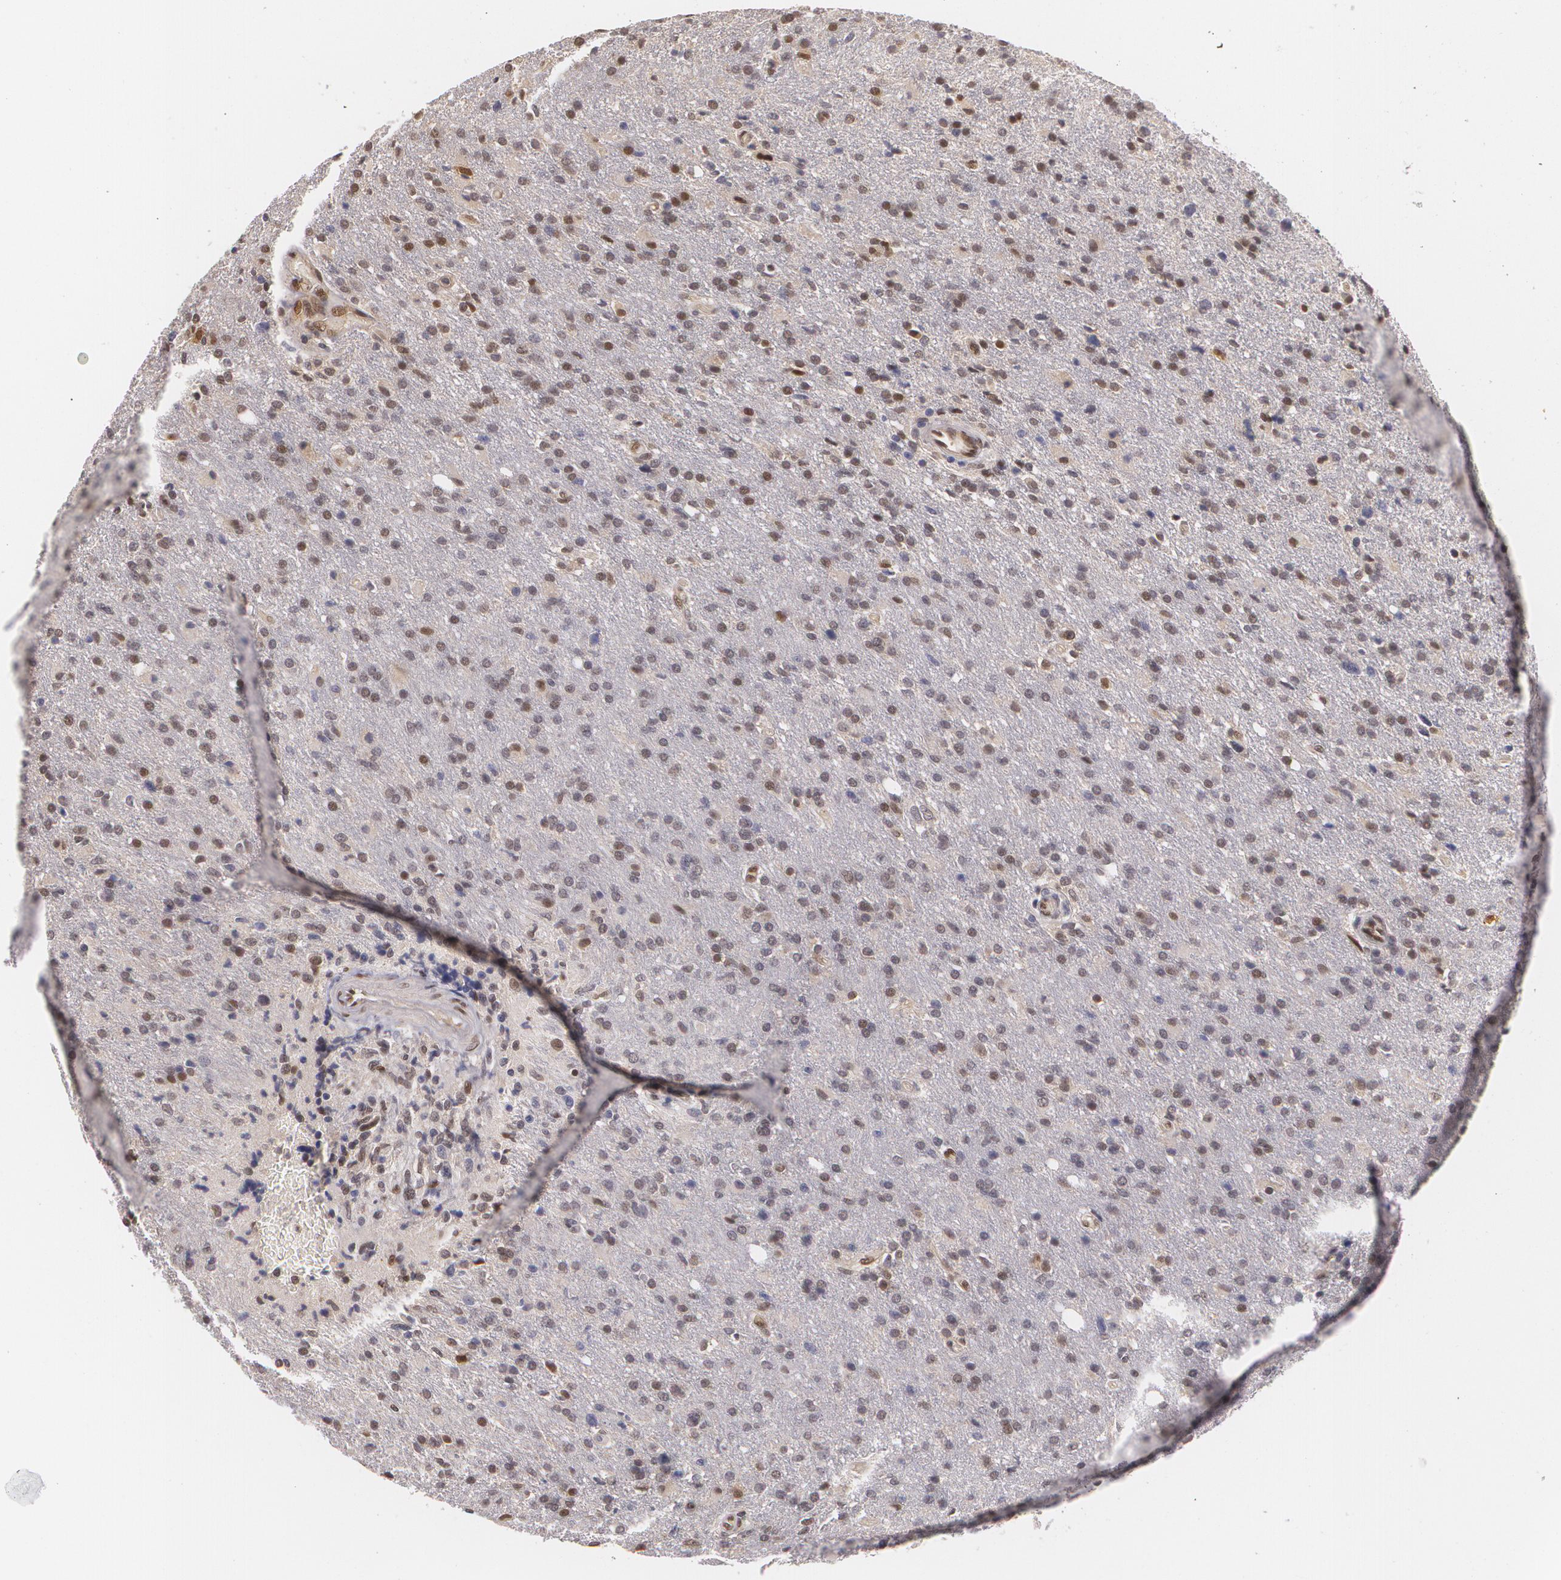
{"staining": {"intensity": "weak", "quantity": "<25%", "location": "nuclear"}, "tissue": "glioma", "cell_type": "Tumor cells", "image_type": "cancer", "snomed": [{"axis": "morphology", "description": "Glioma, malignant, High grade"}, {"axis": "topography", "description": "Brain"}], "caption": "Immunohistochemical staining of human glioma demonstrates no significant staining in tumor cells. The staining was performed using DAB to visualize the protein expression in brown, while the nuclei were stained in blue with hematoxylin (Magnification: 20x).", "gene": "ZBTB16", "patient": {"sex": "male", "age": 68}}